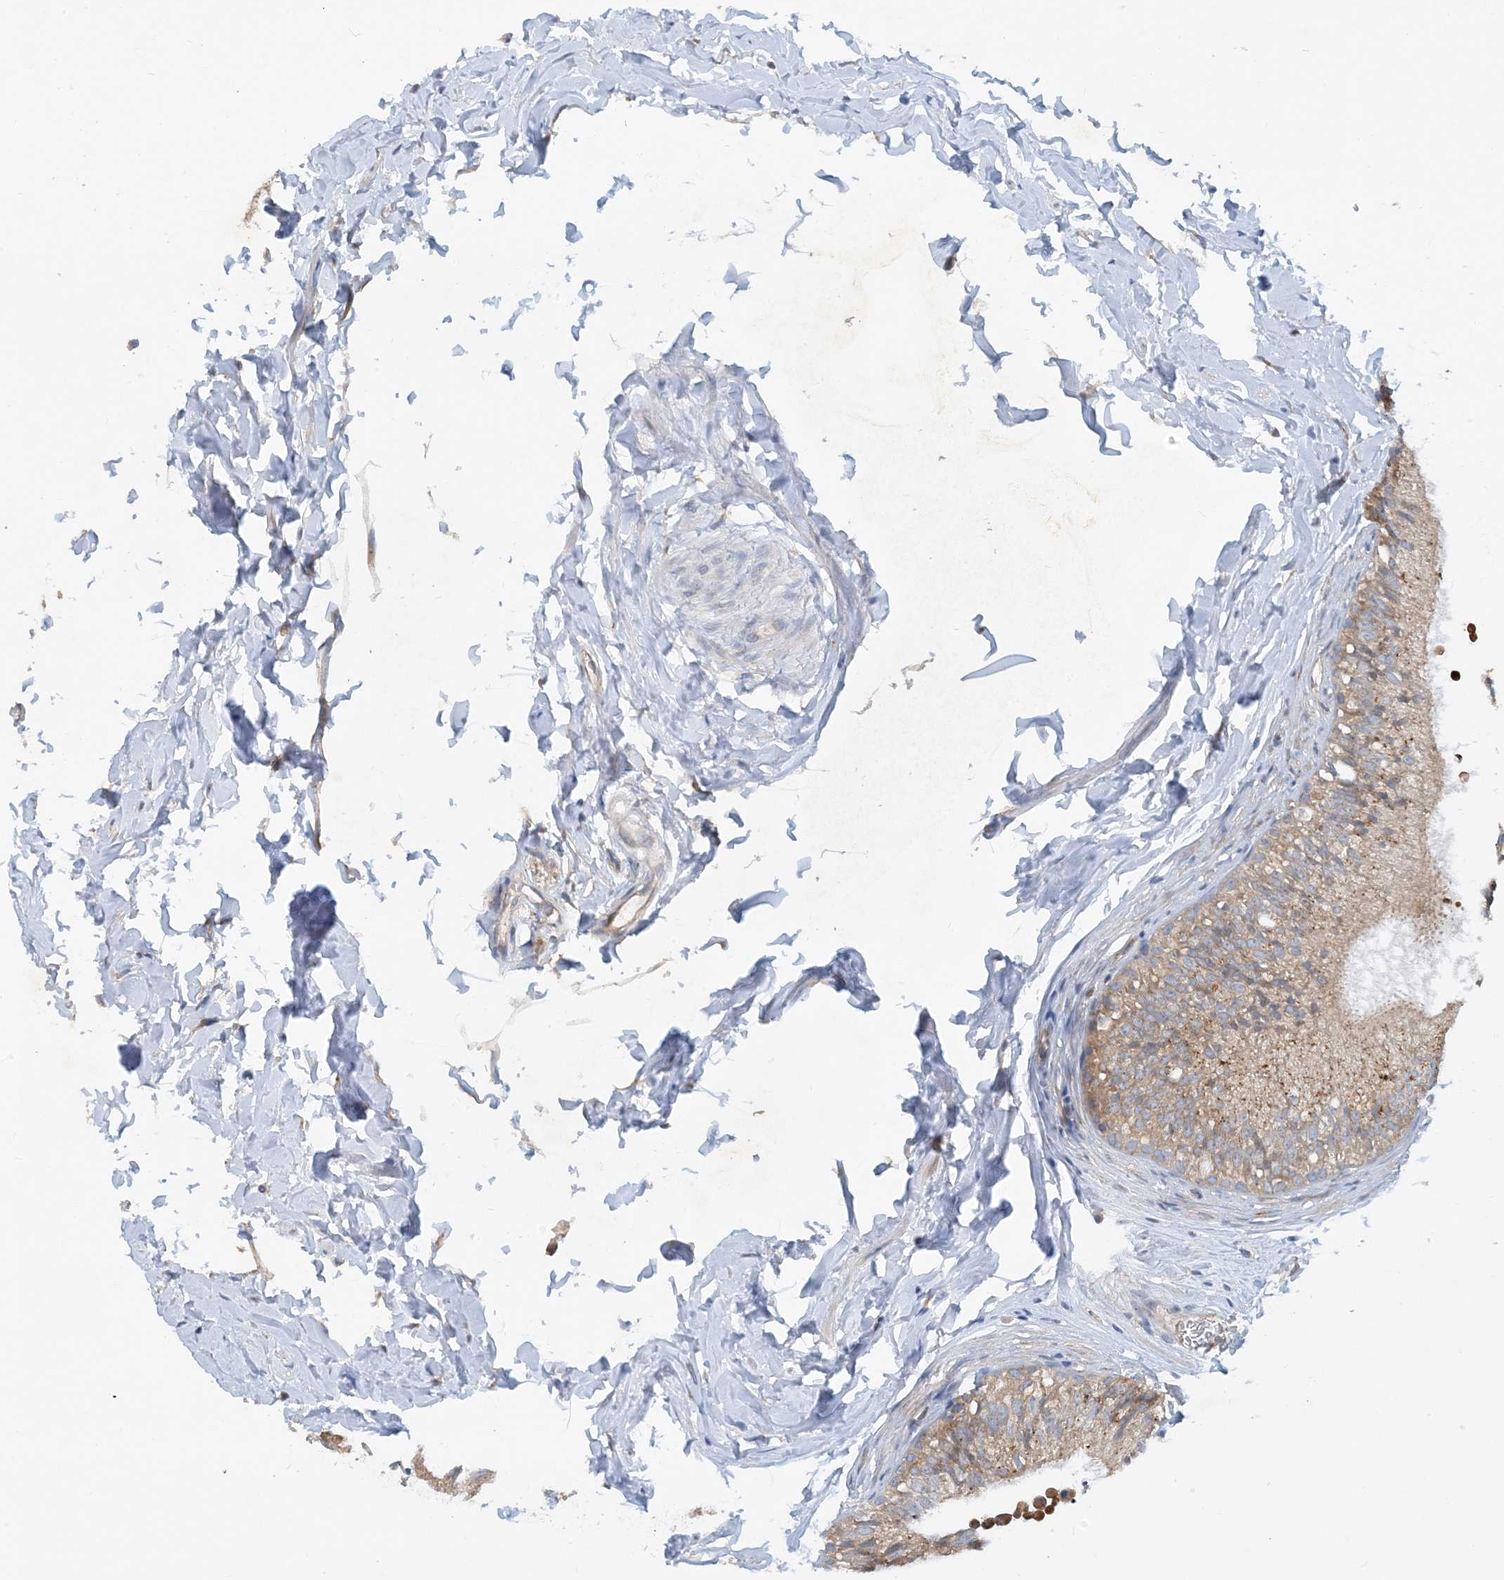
{"staining": {"intensity": "weak", "quantity": ">75%", "location": "cytoplasmic/membranous"}, "tissue": "epididymis", "cell_type": "Glandular cells", "image_type": "normal", "snomed": [{"axis": "morphology", "description": "Normal tissue, NOS"}, {"axis": "topography", "description": "Epididymis"}], "caption": "Immunohistochemistry histopathology image of benign epididymis: epididymis stained using immunohistochemistry exhibits low levels of weak protein expression localized specifically in the cytoplasmic/membranous of glandular cells, appearing as a cytoplasmic/membranous brown color.", "gene": "SIDT1", "patient": {"sex": "male", "age": 29}}